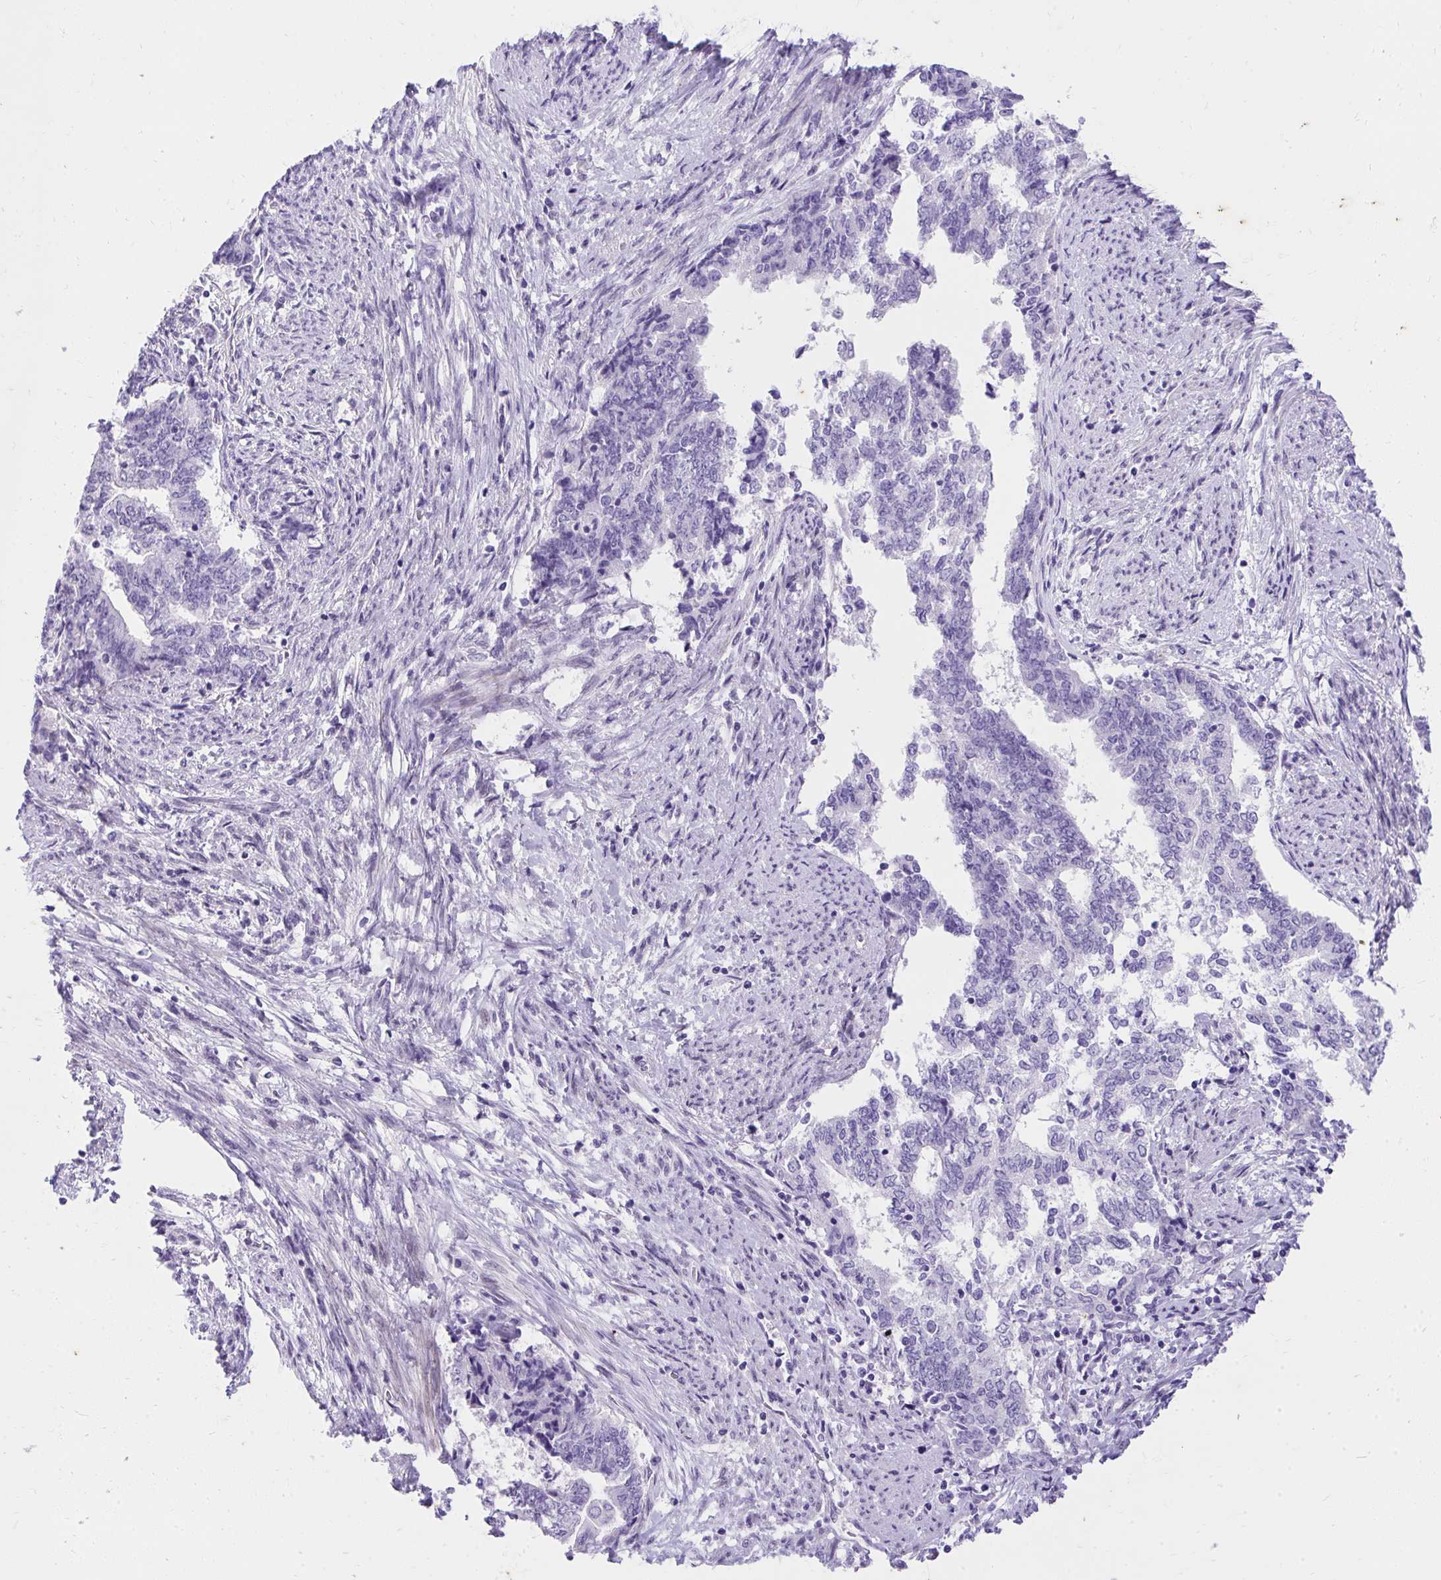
{"staining": {"intensity": "negative", "quantity": "none", "location": "none"}, "tissue": "endometrial cancer", "cell_type": "Tumor cells", "image_type": "cancer", "snomed": [{"axis": "morphology", "description": "Adenocarcinoma, NOS"}, {"axis": "topography", "description": "Endometrium"}], "caption": "Tumor cells show no significant staining in adenocarcinoma (endometrial).", "gene": "KLK1", "patient": {"sex": "female", "age": 65}}